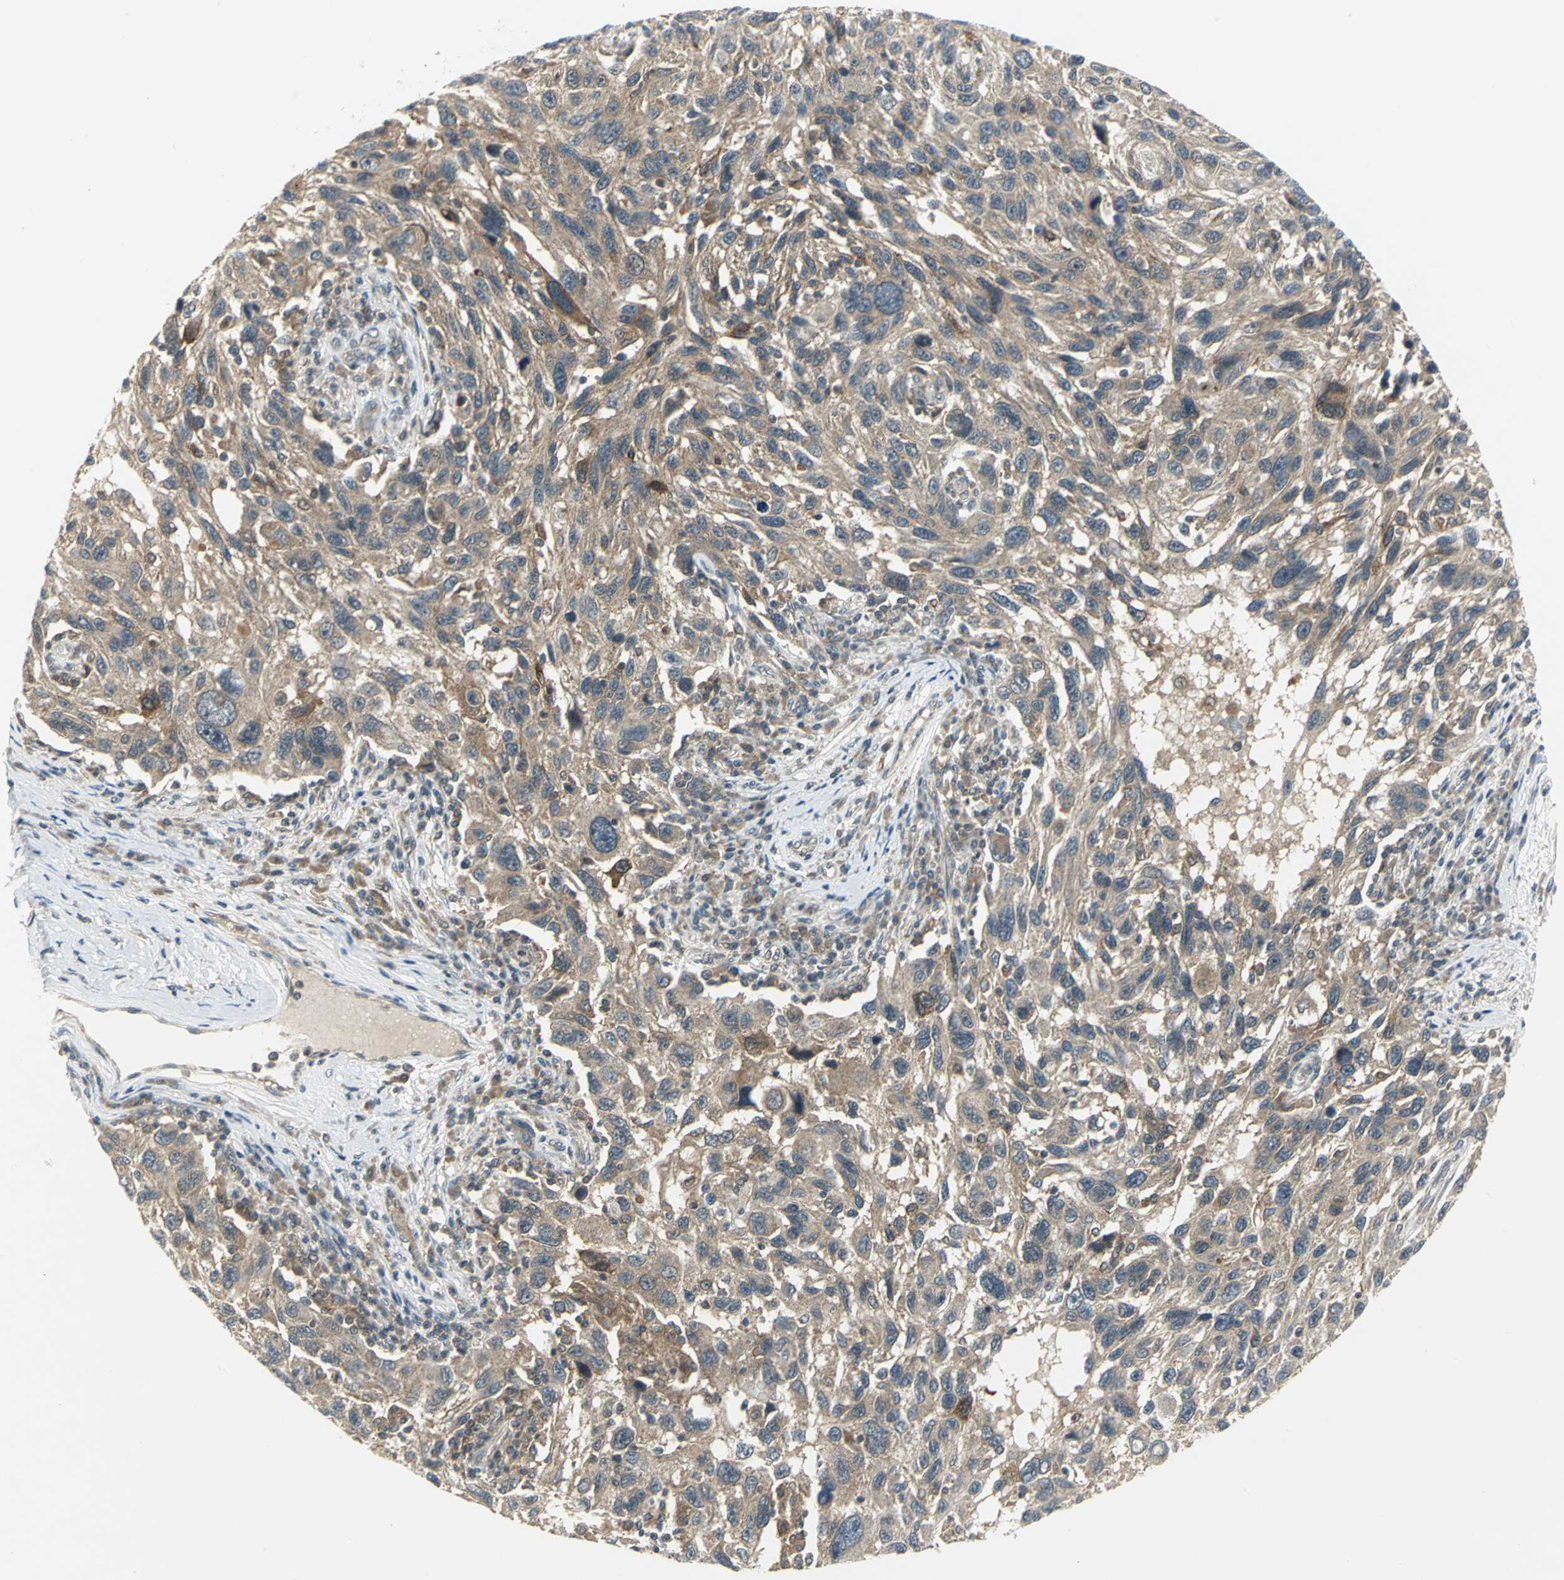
{"staining": {"intensity": "moderate", "quantity": ">75%", "location": "cytoplasmic/membranous"}, "tissue": "melanoma", "cell_type": "Tumor cells", "image_type": "cancer", "snomed": [{"axis": "morphology", "description": "Malignant melanoma, NOS"}, {"axis": "topography", "description": "Skin"}], "caption": "This is an image of immunohistochemistry staining of melanoma, which shows moderate expression in the cytoplasmic/membranous of tumor cells.", "gene": "MAPK8IP3", "patient": {"sex": "male", "age": 53}}